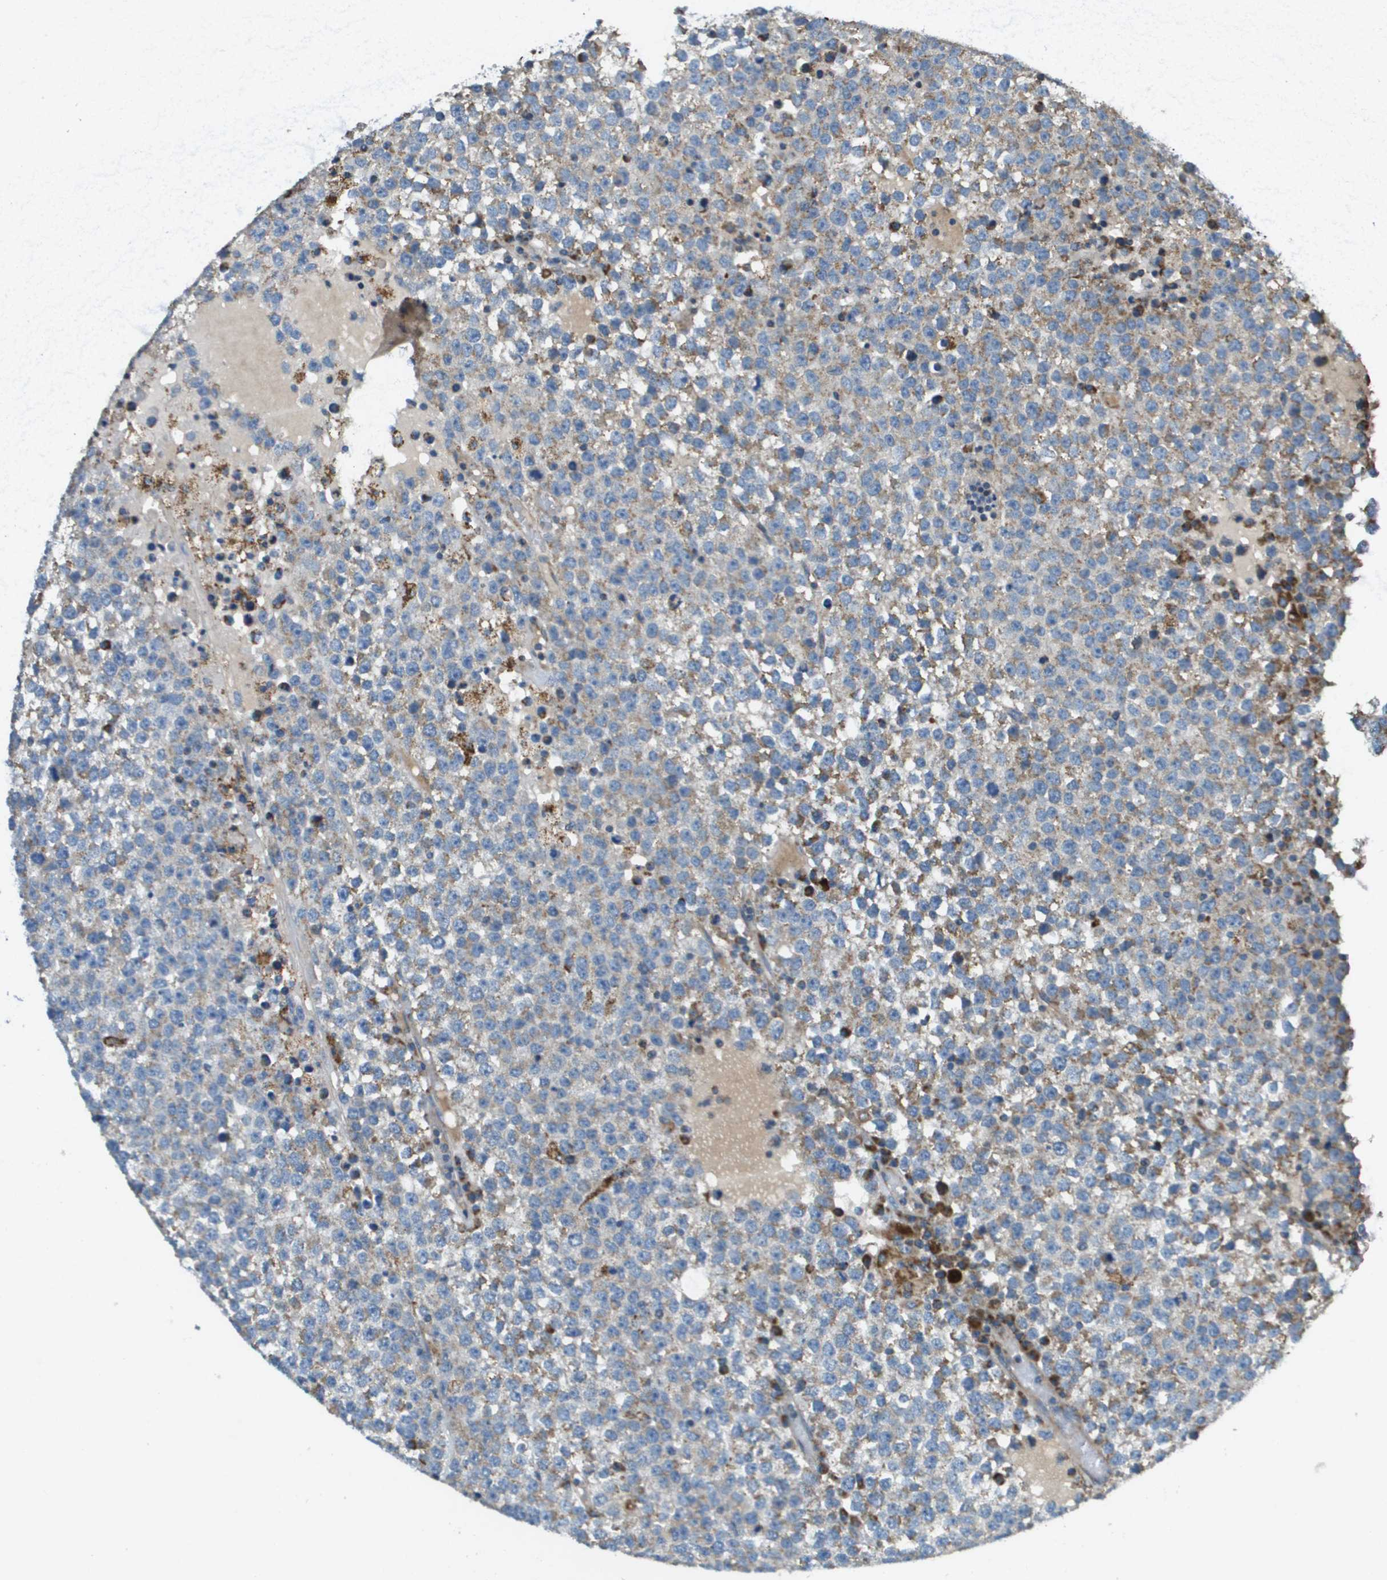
{"staining": {"intensity": "moderate", "quantity": "<25%", "location": "cytoplasmic/membranous"}, "tissue": "testis cancer", "cell_type": "Tumor cells", "image_type": "cancer", "snomed": [{"axis": "morphology", "description": "Seminoma, NOS"}, {"axis": "topography", "description": "Testis"}], "caption": "Immunohistochemical staining of human testis seminoma shows low levels of moderate cytoplasmic/membranous protein staining in approximately <25% of tumor cells.", "gene": "NRK", "patient": {"sex": "male", "age": 65}}